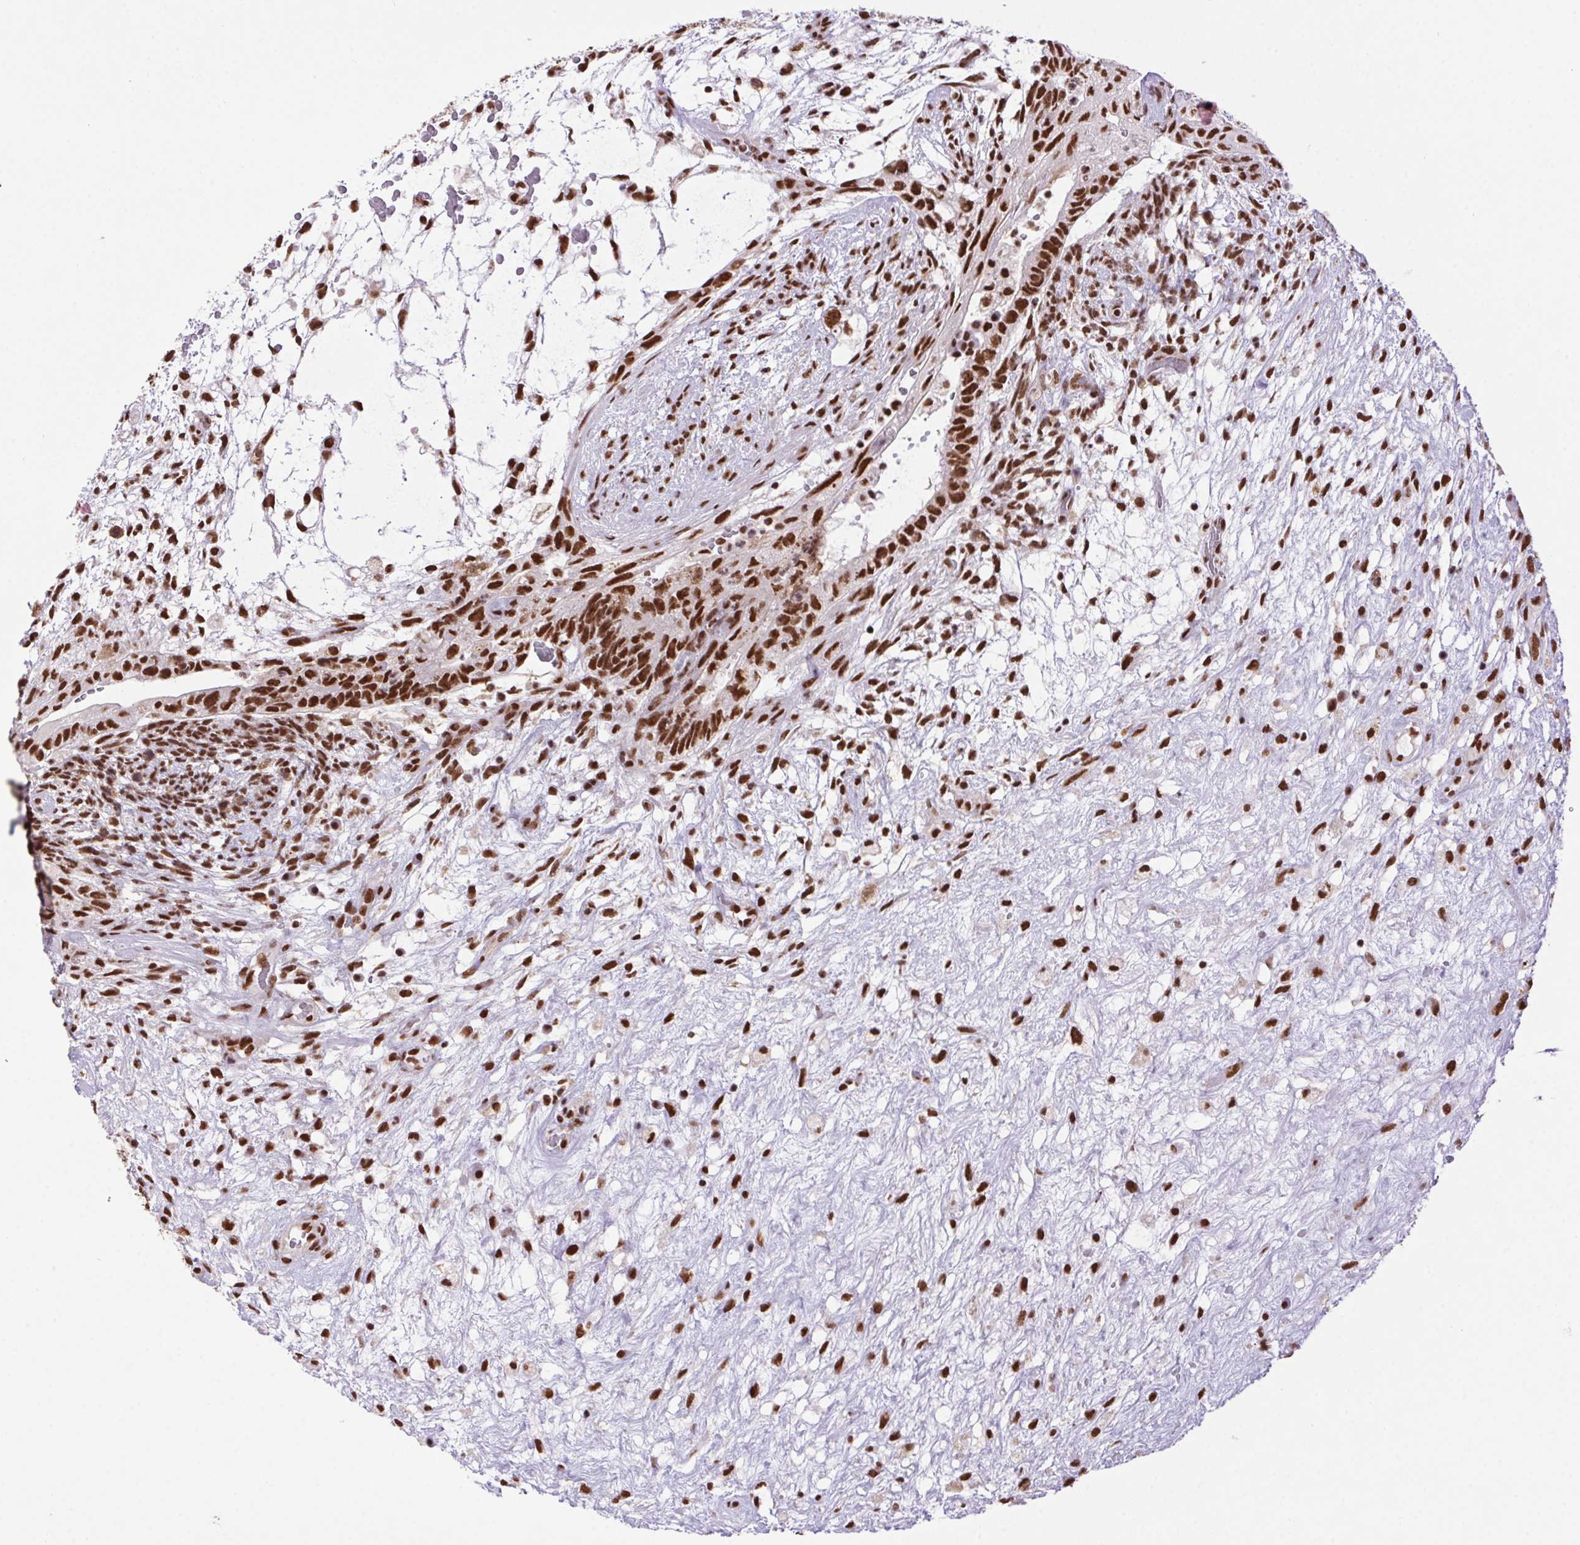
{"staining": {"intensity": "strong", "quantity": ">75%", "location": "nuclear"}, "tissue": "testis cancer", "cell_type": "Tumor cells", "image_type": "cancer", "snomed": [{"axis": "morphology", "description": "Normal tissue, NOS"}, {"axis": "morphology", "description": "Carcinoma, Embryonal, NOS"}, {"axis": "topography", "description": "Testis"}], "caption": "Protein analysis of testis cancer tissue displays strong nuclear expression in approximately >75% of tumor cells. Nuclei are stained in blue.", "gene": "ZNF207", "patient": {"sex": "male", "age": 32}}